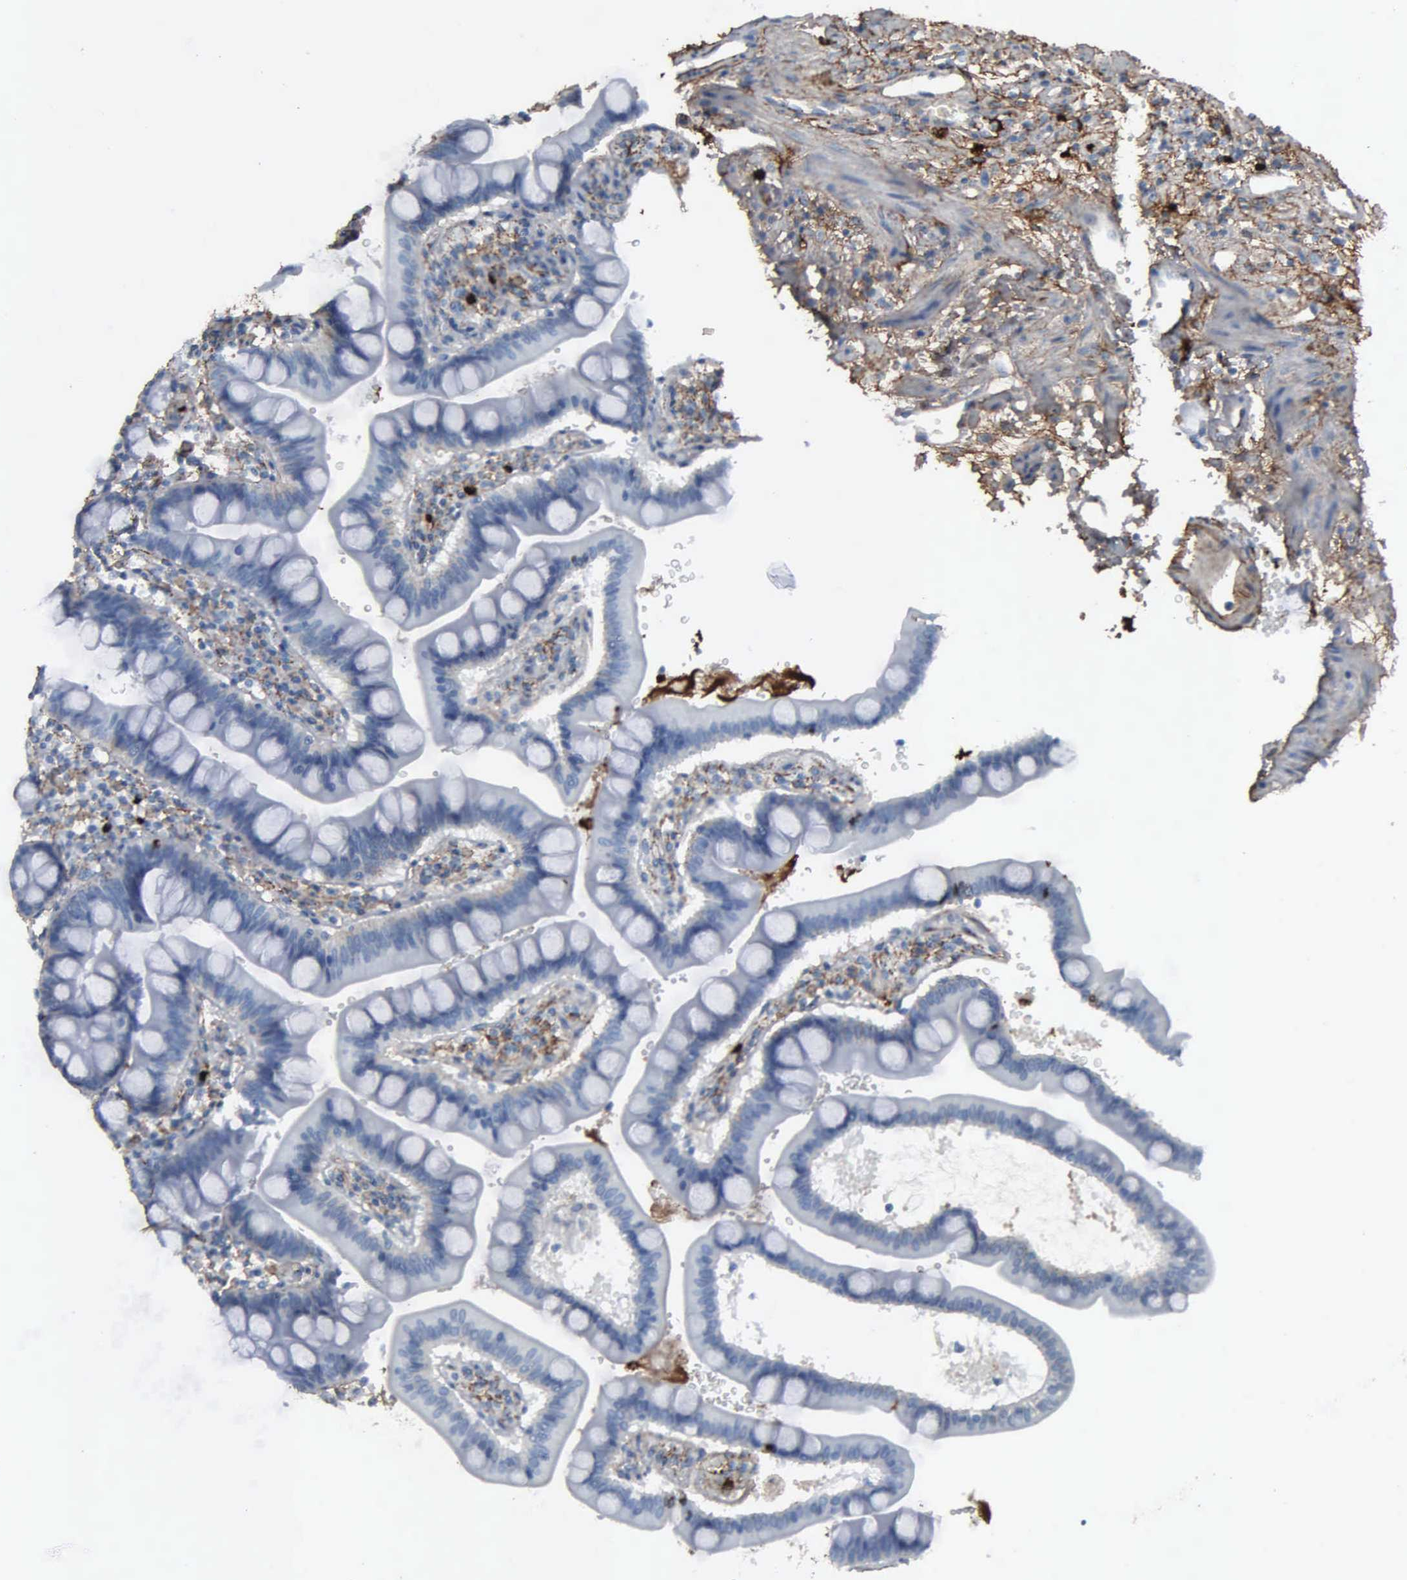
{"staining": {"intensity": "weak", "quantity": "<25%", "location": "cytoplasmic/membranous"}, "tissue": "duodenum", "cell_type": "Glandular cells", "image_type": "normal", "snomed": [{"axis": "morphology", "description": "Normal tissue, NOS"}, {"axis": "topography", "description": "Pancreas"}, {"axis": "topography", "description": "Duodenum"}], "caption": "Immunohistochemistry (IHC) histopathology image of benign duodenum: human duodenum stained with DAB shows no significant protein positivity in glandular cells.", "gene": "FN1", "patient": {"sex": "male", "age": 79}}